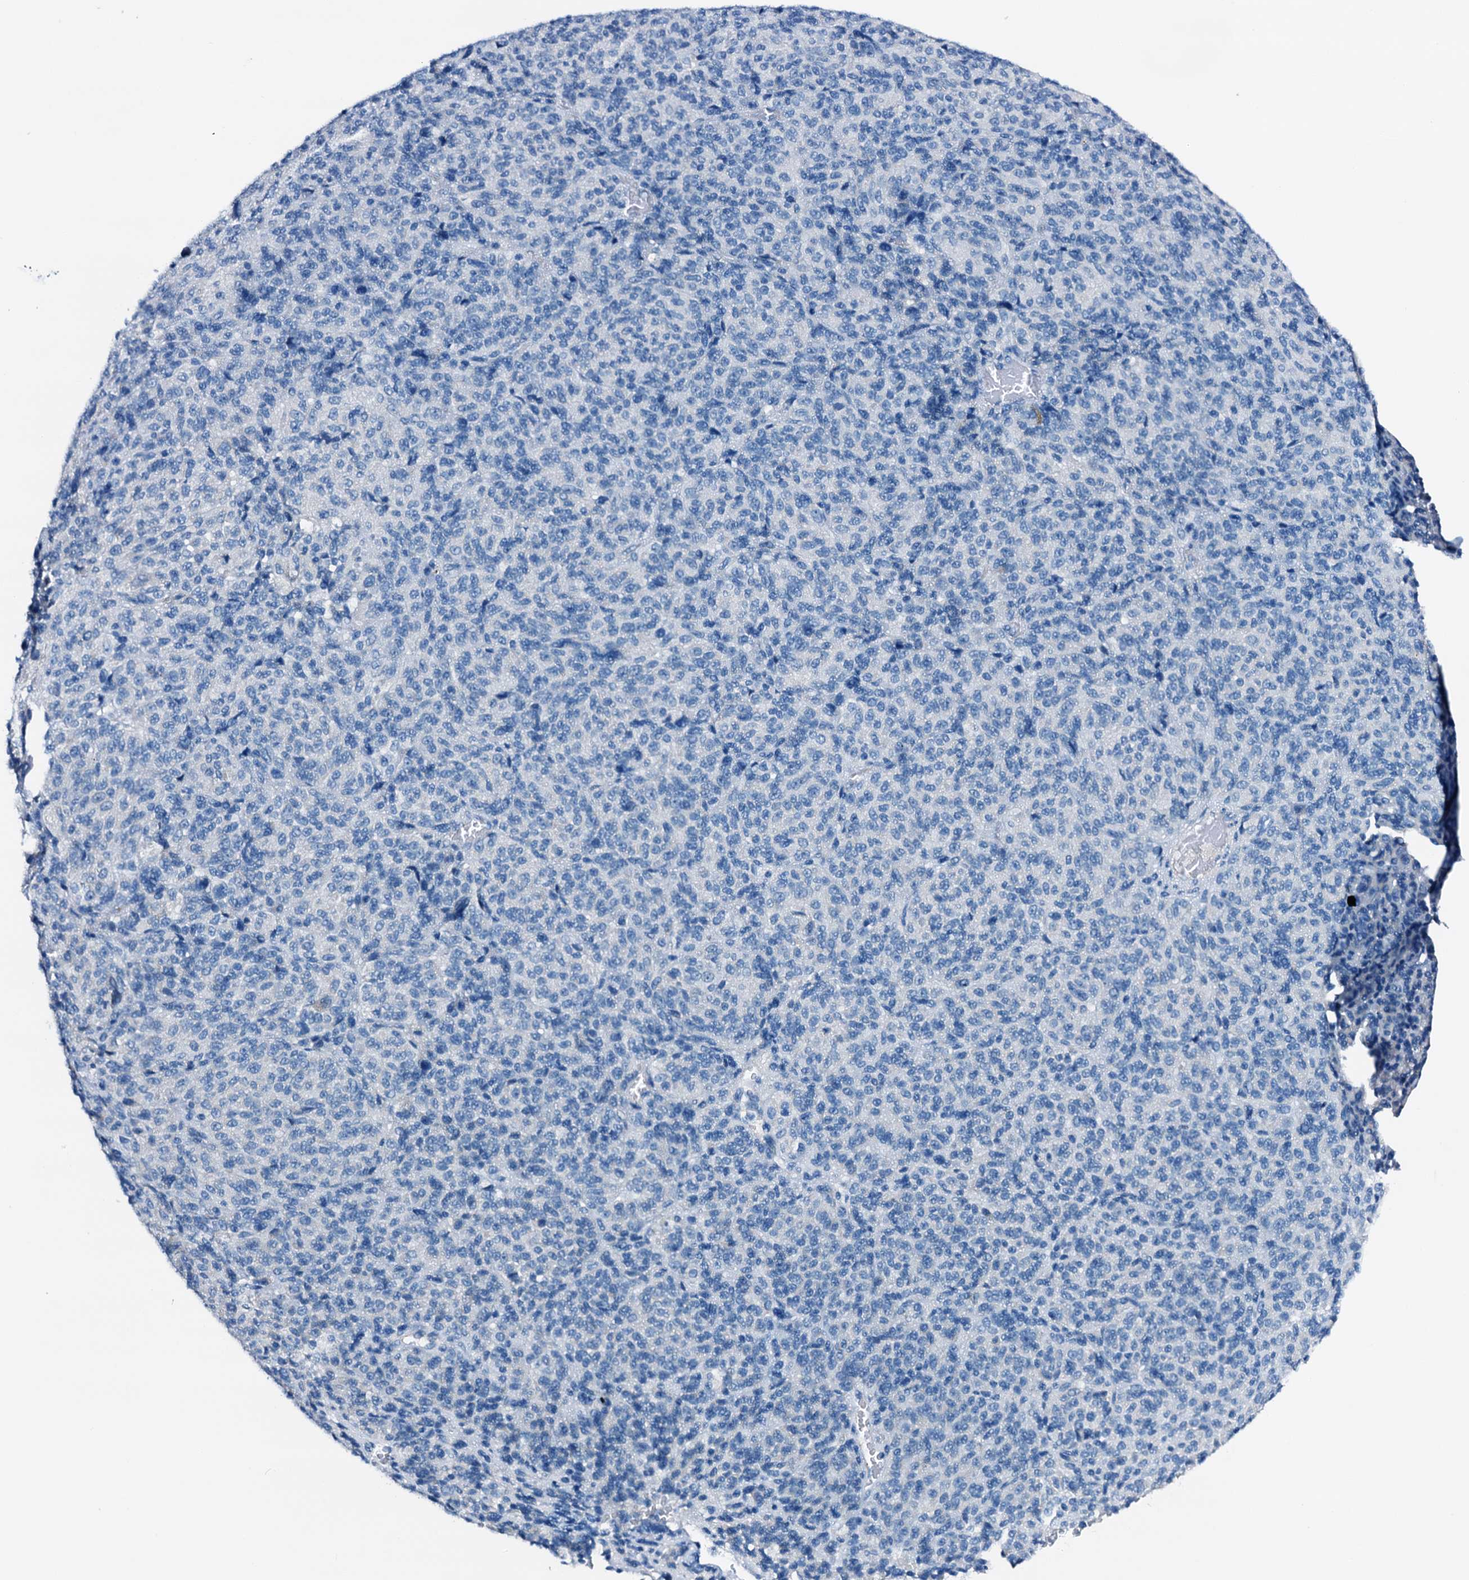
{"staining": {"intensity": "negative", "quantity": "none", "location": "none"}, "tissue": "melanoma", "cell_type": "Tumor cells", "image_type": "cancer", "snomed": [{"axis": "morphology", "description": "Malignant melanoma, Metastatic site"}, {"axis": "topography", "description": "Brain"}], "caption": "High magnification brightfield microscopy of melanoma stained with DAB (brown) and counterstained with hematoxylin (blue): tumor cells show no significant positivity.", "gene": "C1QTNF4", "patient": {"sex": "female", "age": 56}}